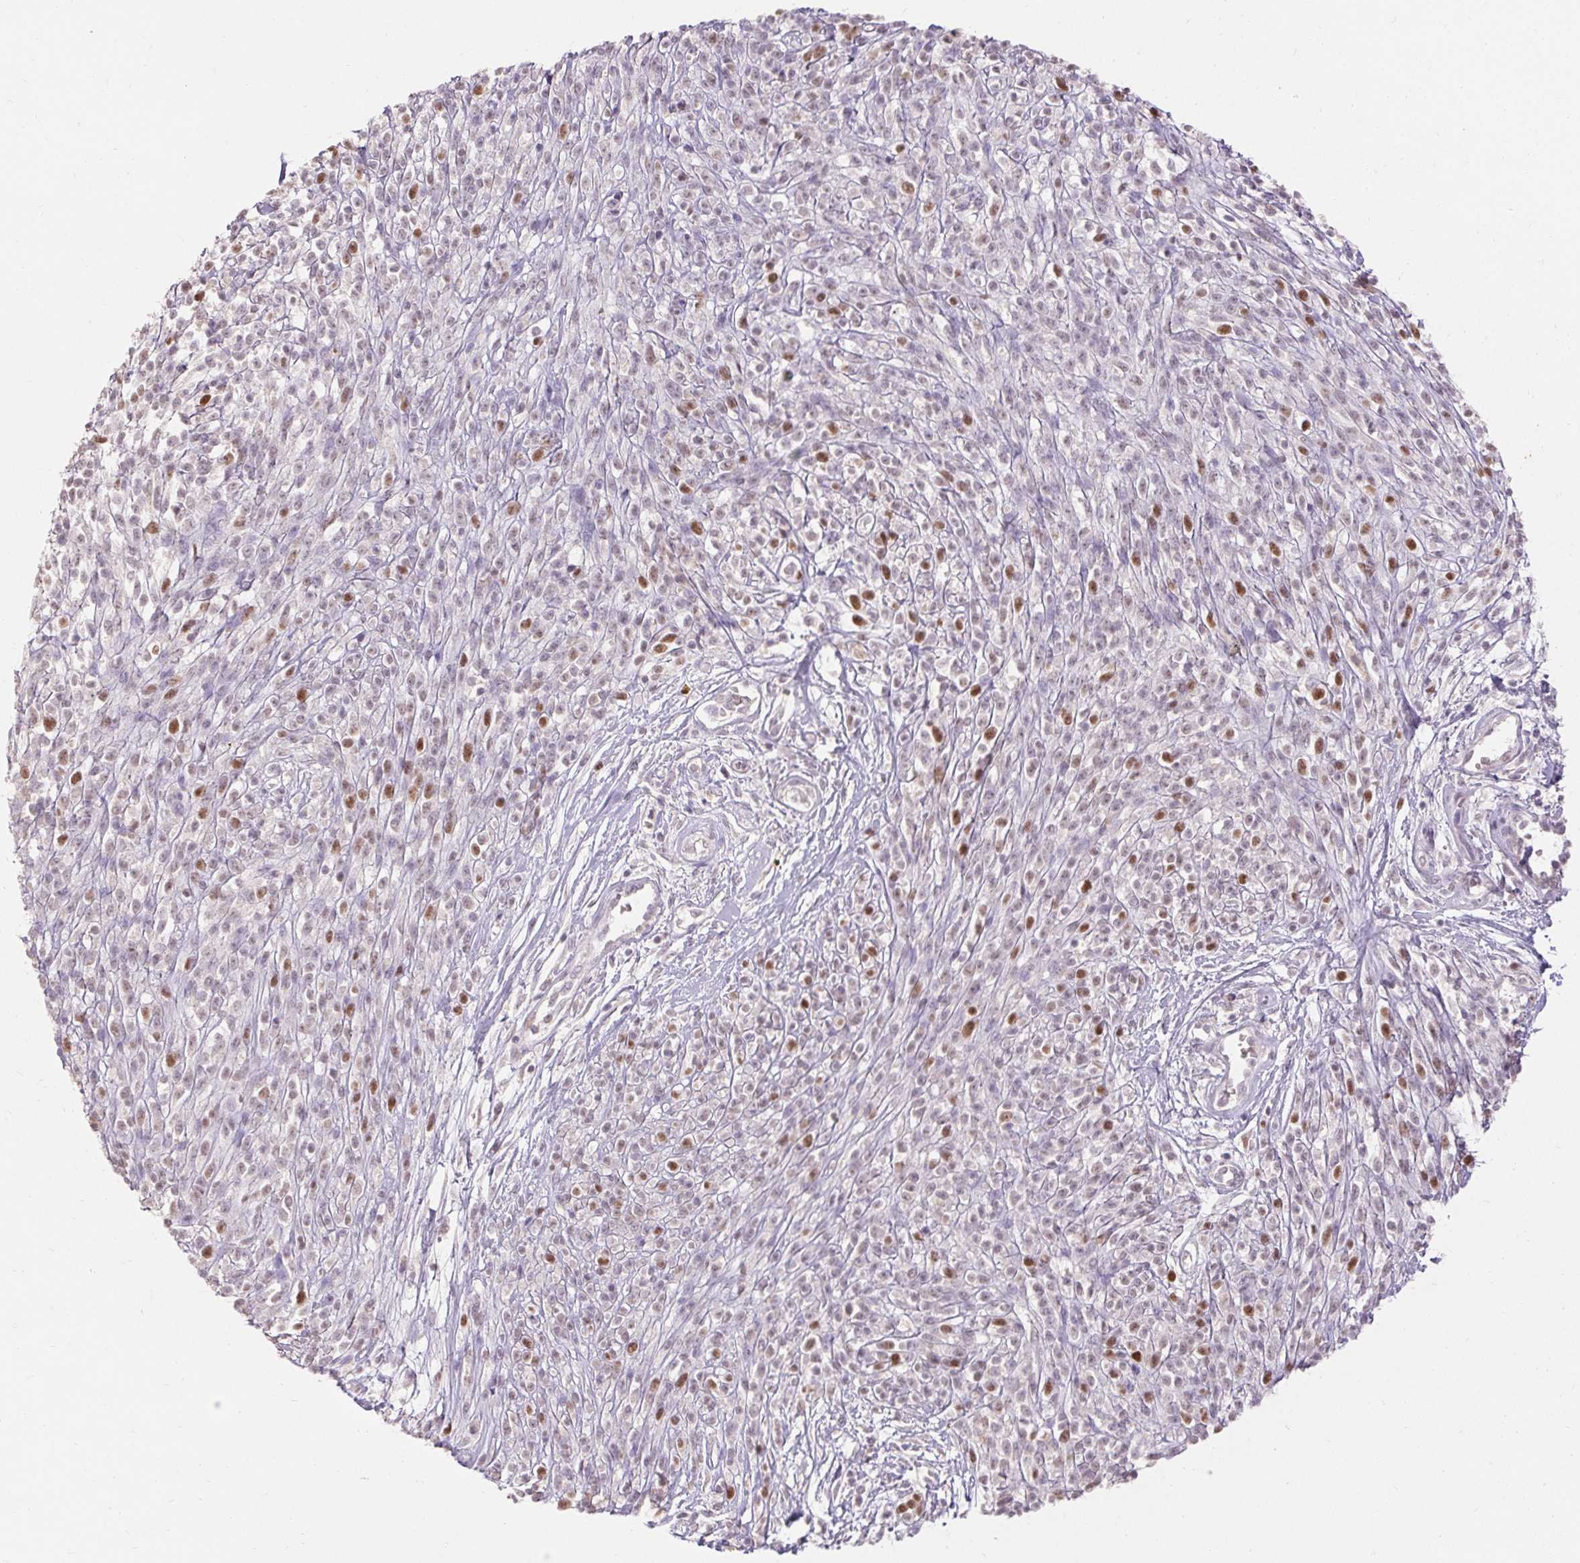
{"staining": {"intensity": "strong", "quantity": "<25%", "location": "nuclear"}, "tissue": "melanoma", "cell_type": "Tumor cells", "image_type": "cancer", "snomed": [{"axis": "morphology", "description": "Malignant melanoma, NOS"}, {"axis": "topography", "description": "Skin"}, {"axis": "topography", "description": "Skin of trunk"}], "caption": "Immunohistochemical staining of melanoma displays medium levels of strong nuclear protein positivity in approximately <25% of tumor cells.", "gene": "SKP2", "patient": {"sex": "male", "age": 74}}